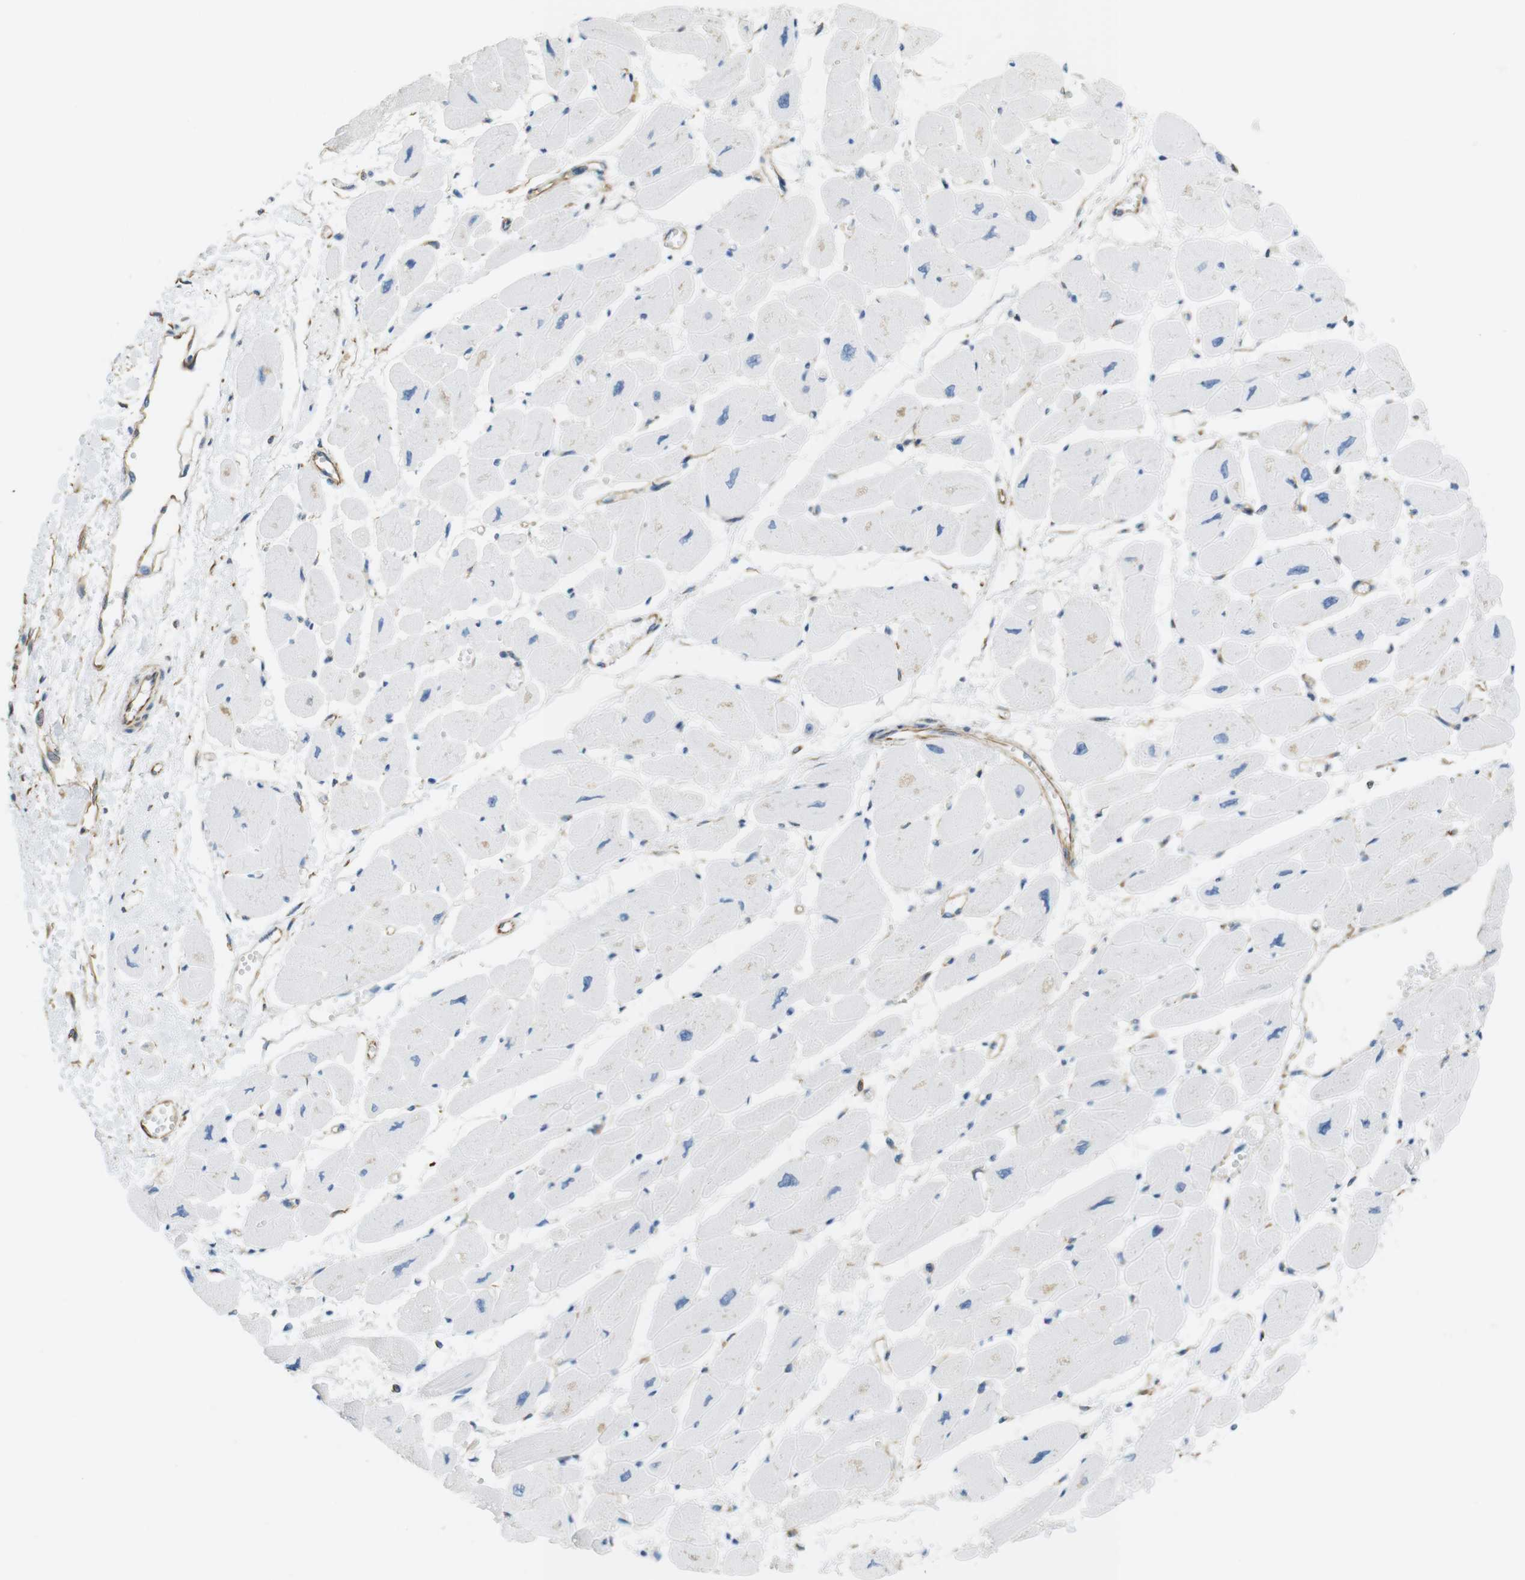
{"staining": {"intensity": "negative", "quantity": "none", "location": "none"}, "tissue": "heart muscle", "cell_type": "Cardiomyocytes", "image_type": "normal", "snomed": [{"axis": "morphology", "description": "Normal tissue, NOS"}, {"axis": "topography", "description": "Heart"}], "caption": "The image shows no significant staining in cardiomyocytes of heart muscle.", "gene": "MS4A10", "patient": {"sex": "female", "age": 54}}